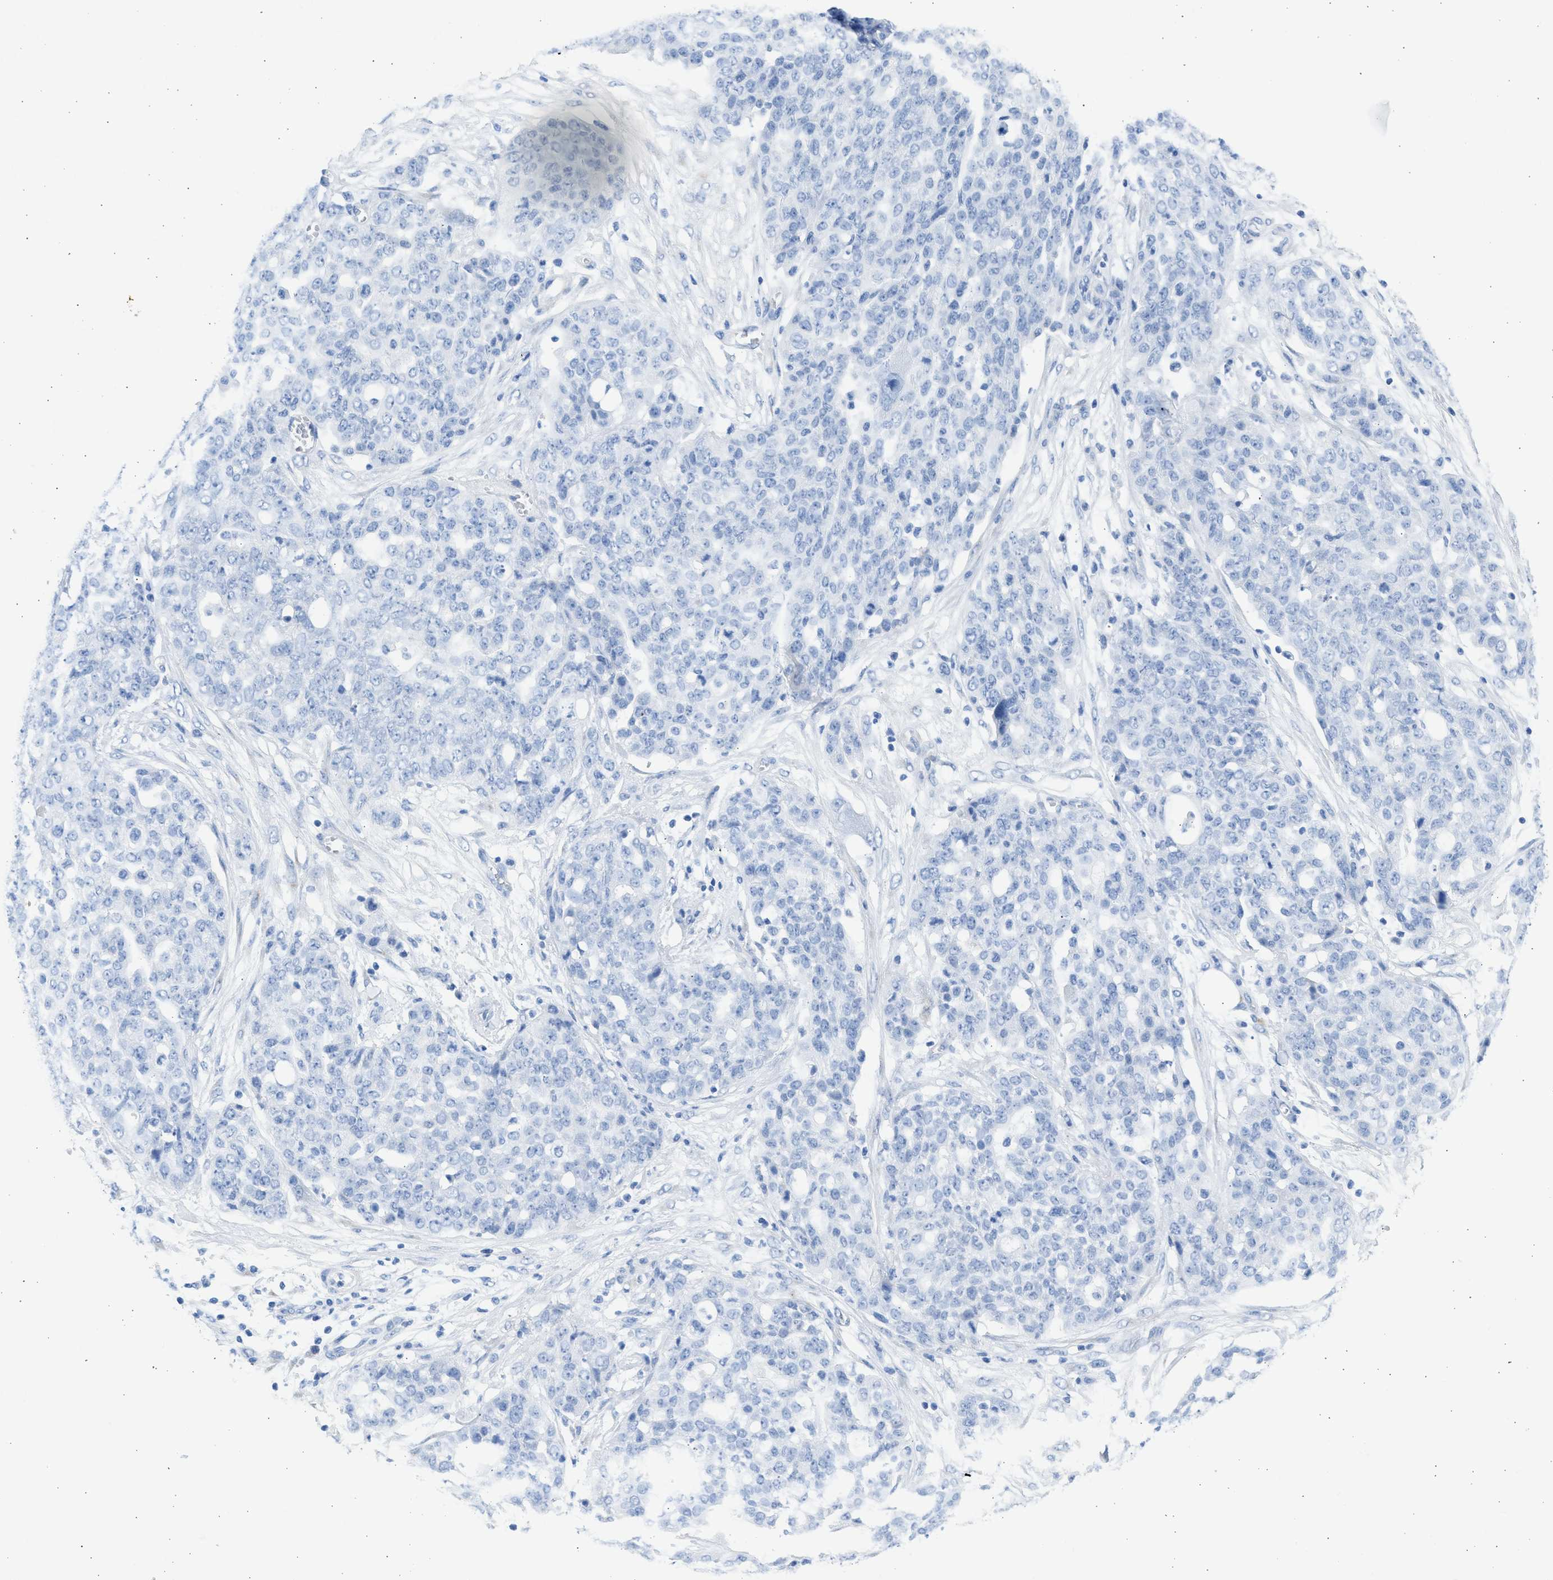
{"staining": {"intensity": "negative", "quantity": "none", "location": "none"}, "tissue": "ovarian cancer", "cell_type": "Tumor cells", "image_type": "cancer", "snomed": [{"axis": "morphology", "description": "Cystadenocarcinoma, serous, NOS"}, {"axis": "topography", "description": "Soft tissue"}, {"axis": "topography", "description": "Ovary"}], "caption": "Immunohistochemistry (IHC) of ovarian cancer (serous cystadenocarcinoma) exhibits no positivity in tumor cells.", "gene": "SPATA3", "patient": {"sex": "female", "age": 57}}